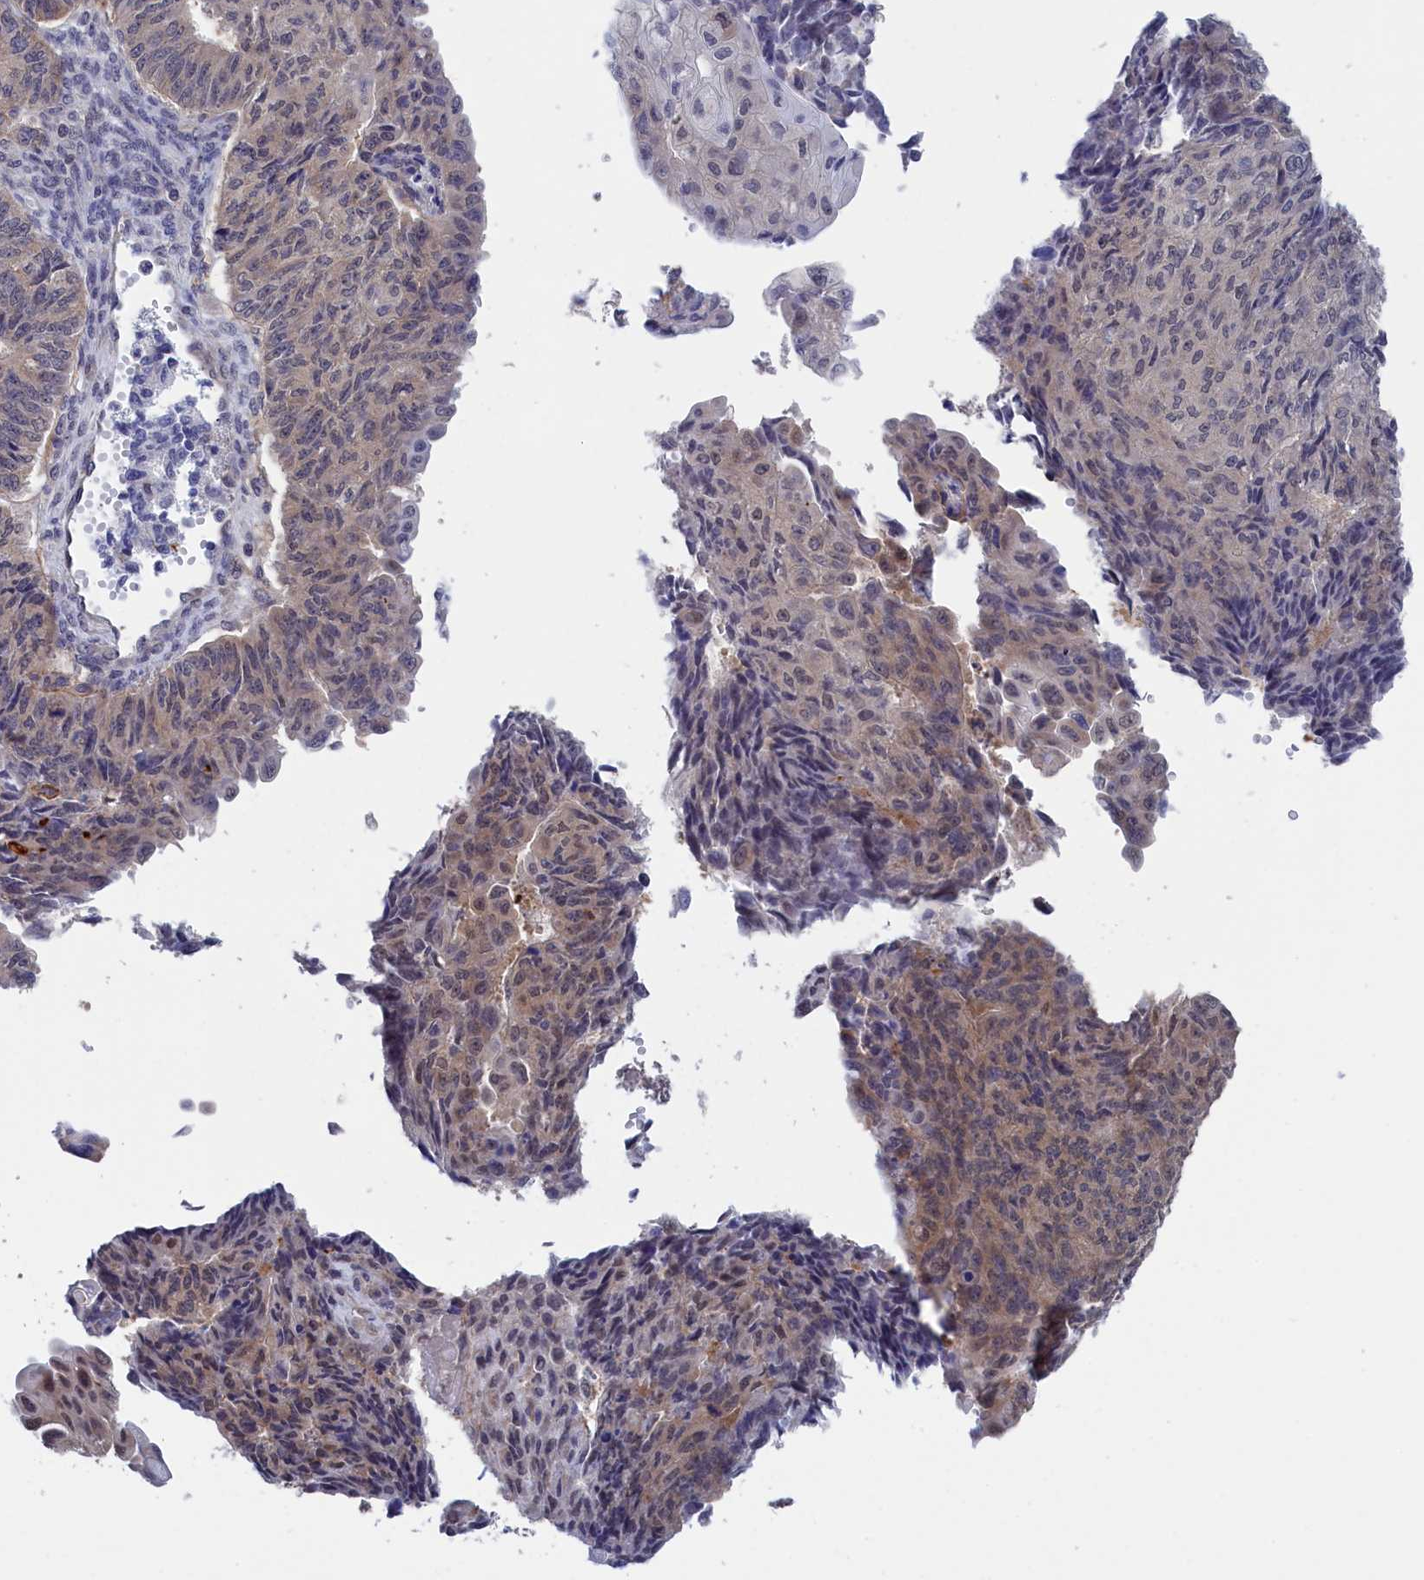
{"staining": {"intensity": "weak", "quantity": "25%-75%", "location": "cytoplasmic/membranous,nuclear"}, "tissue": "endometrial cancer", "cell_type": "Tumor cells", "image_type": "cancer", "snomed": [{"axis": "morphology", "description": "Adenocarcinoma, NOS"}, {"axis": "topography", "description": "Endometrium"}], "caption": "Endometrial cancer stained with immunohistochemistry (IHC) demonstrates weak cytoplasmic/membranous and nuclear staining in approximately 25%-75% of tumor cells.", "gene": "PGP", "patient": {"sex": "female", "age": 32}}